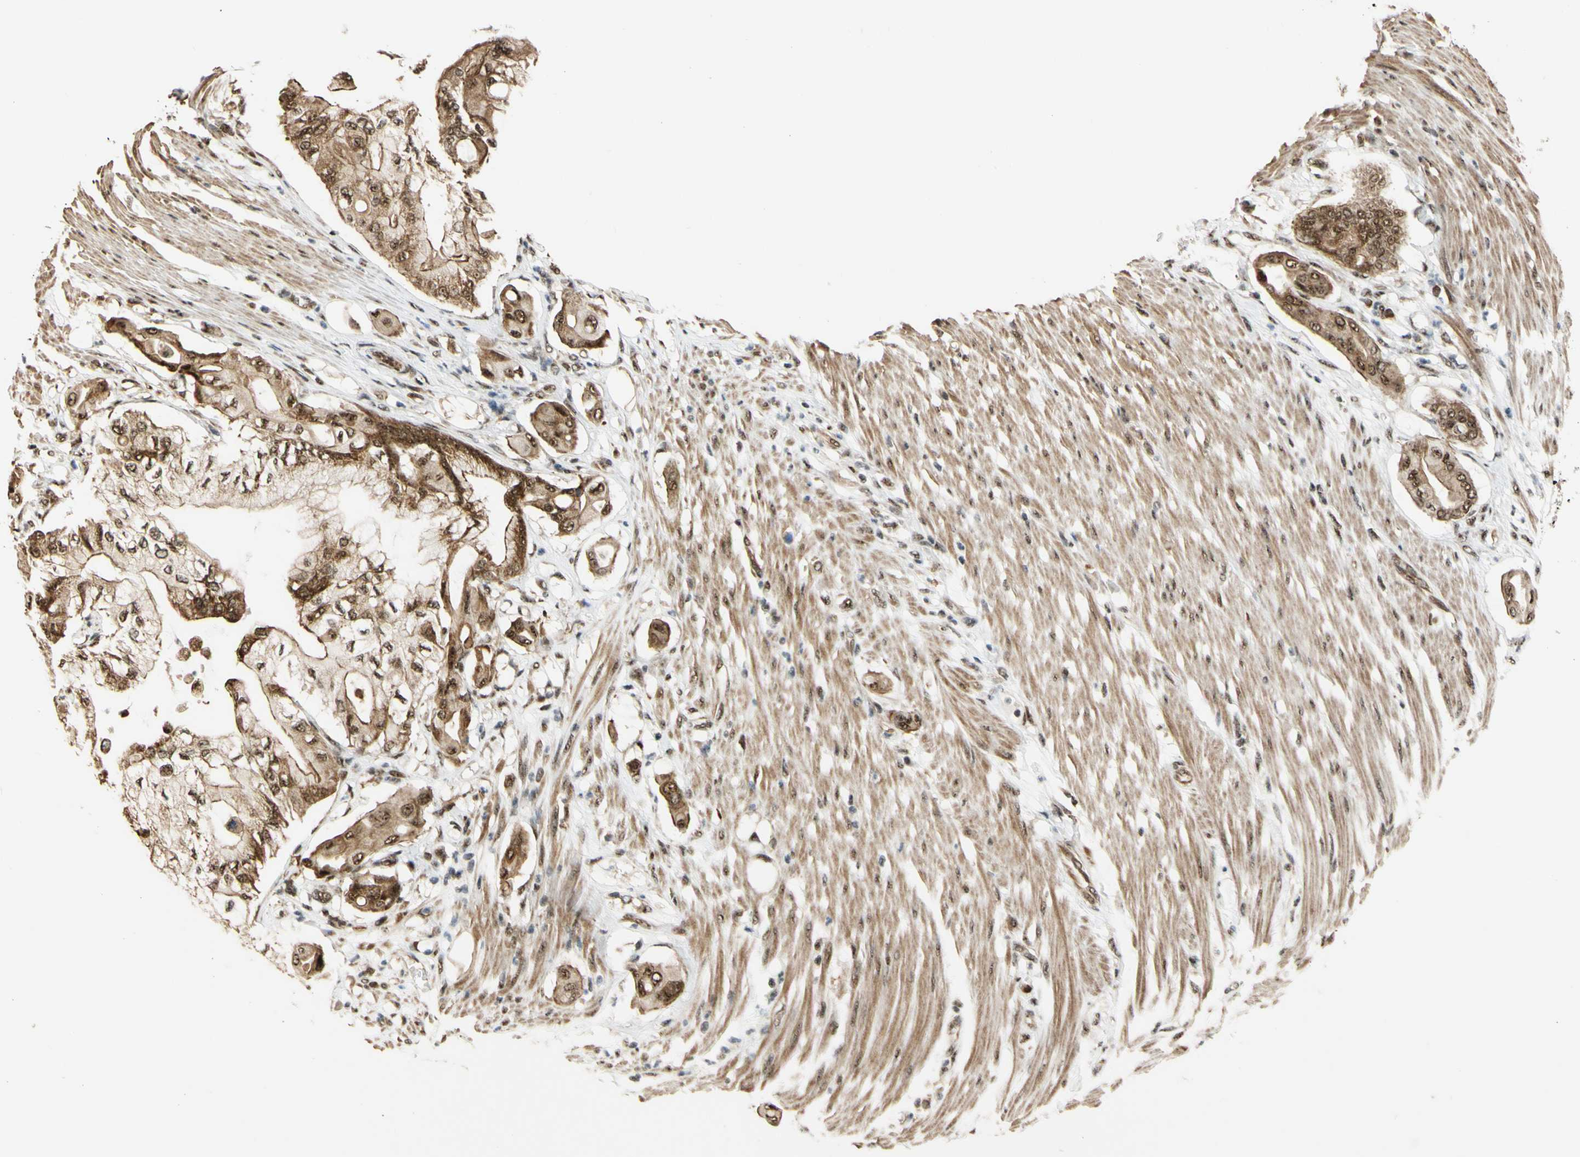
{"staining": {"intensity": "moderate", "quantity": ">75%", "location": "cytoplasmic/membranous,nuclear"}, "tissue": "pancreatic cancer", "cell_type": "Tumor cells", "image_type": "cancer", "snomed": [{"axis": "morphology", "description": "Adenocarcinoma, NOS"}, {"axis": "morphology", "description": "Adenocarcinoma, metastatic, NOS"}, {"axis": "topography", "description": "Lymph node"}, {"axis": "topography", "description": "Pancreas"}, {"axis": "topography", "description": "Duodenum"}], "caption": "Metastatic adenocarcinoma (pancreatic) tissue demonstrates moderate cytoplasmic/membranous and nuclear staining in about >75% of tumor cells Nuclei are stained in blue.", "gene": "SAP18", "patient": {"sex": "female", "age": 64}}